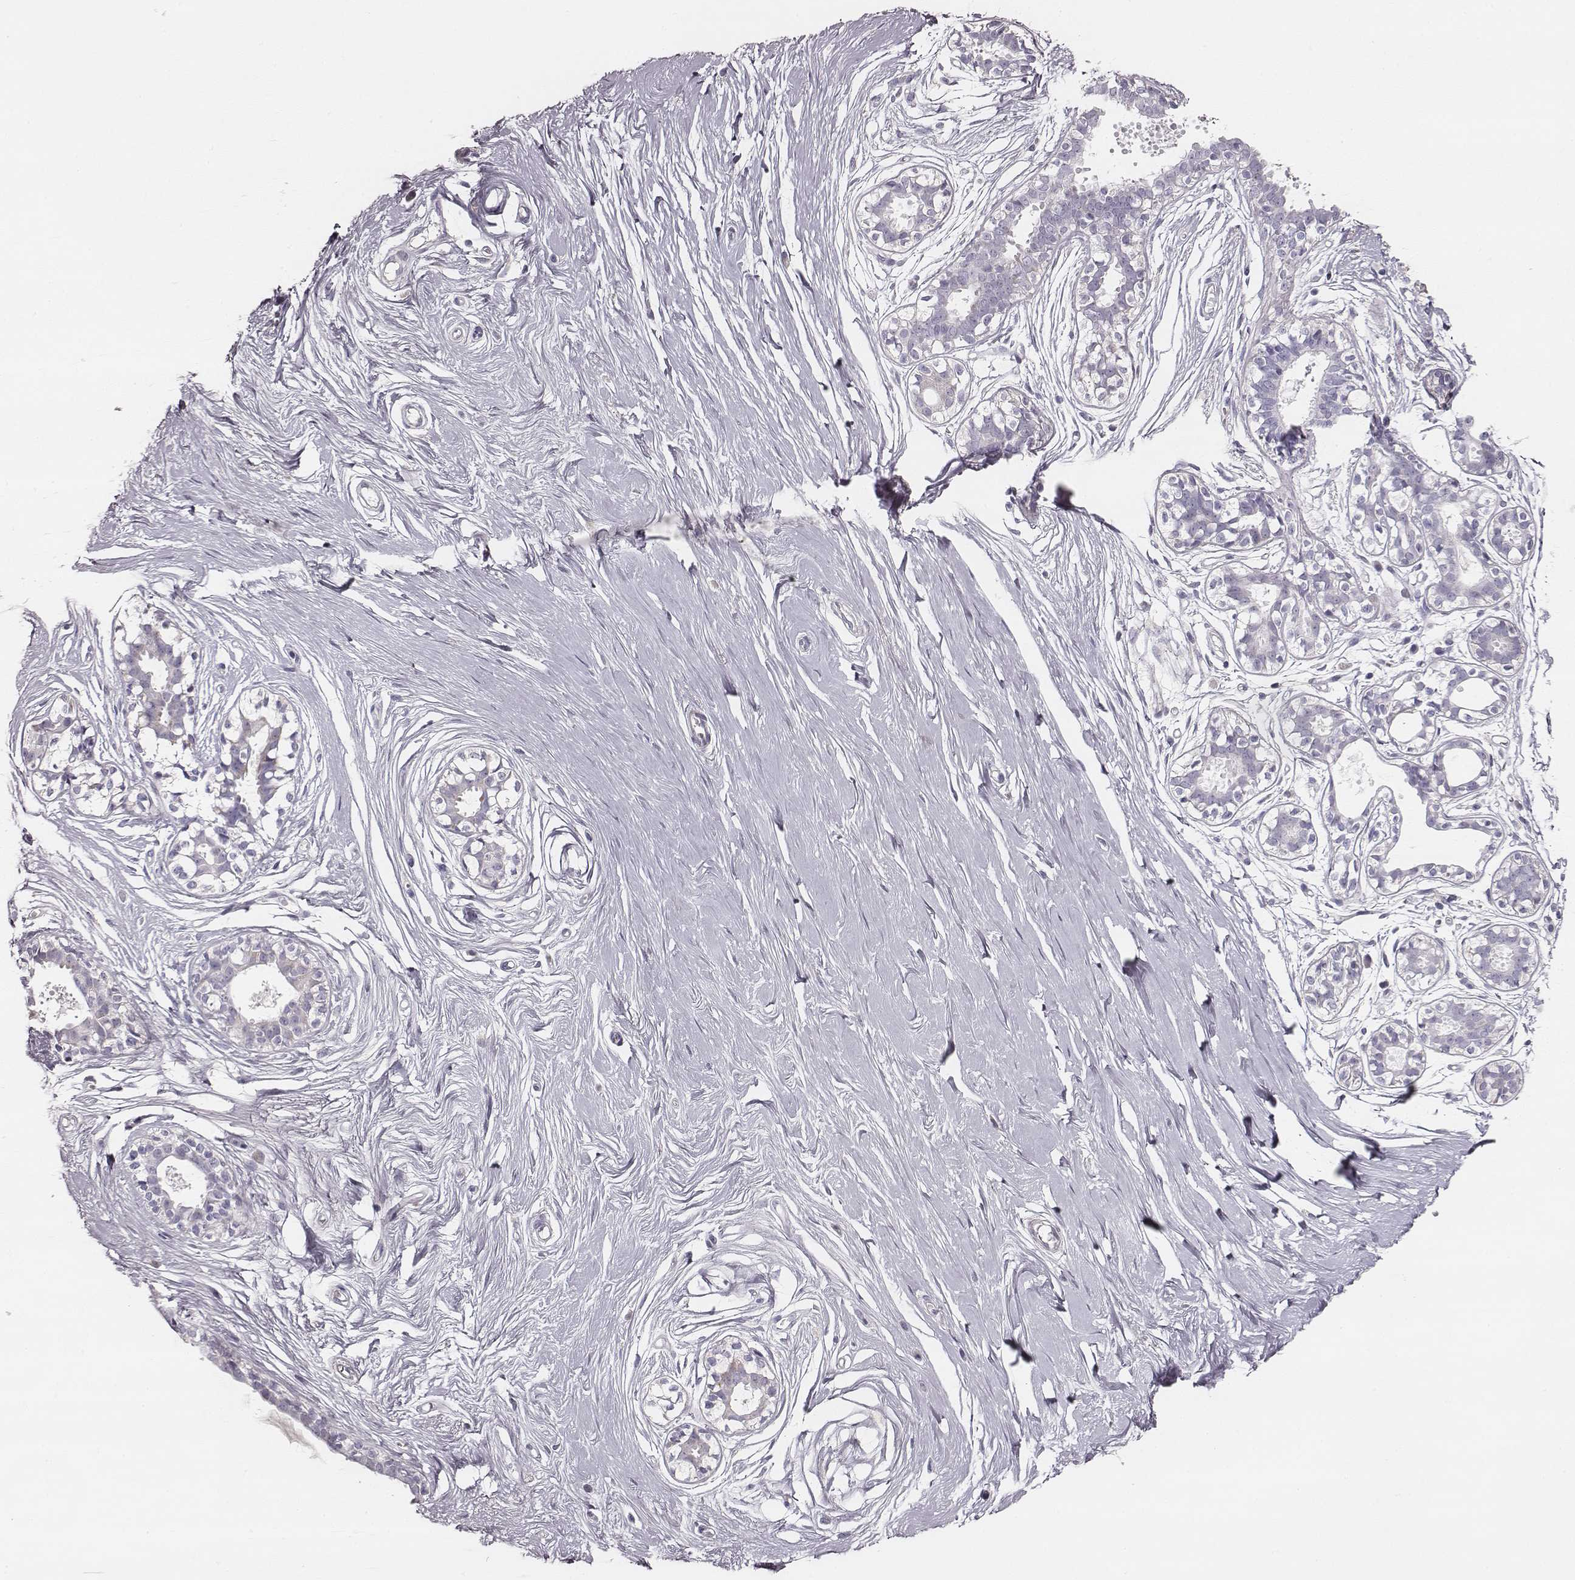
{"staining": {"intensity": "negative", "quantity": "none", "location": "none"}, "tissue": "breast", "cell_type": "Adipocytes", "image_type": "normal", "snomed": [{"axis": "morphology", "description": "Normal tissue, NOS"}, {"axis": "topography", "description": "Breast"}], "caption": "Immunohistochemistry (IHC) image of unremarkable breast stained for a protein (brown), which reveals no expression in adipocytes. The staining is performed using DAB brown chromogen with nuclei counter-stained in using hematoxylin.", "gene": "UBL4B", "patient": {"sex": "female", "age": 49}}